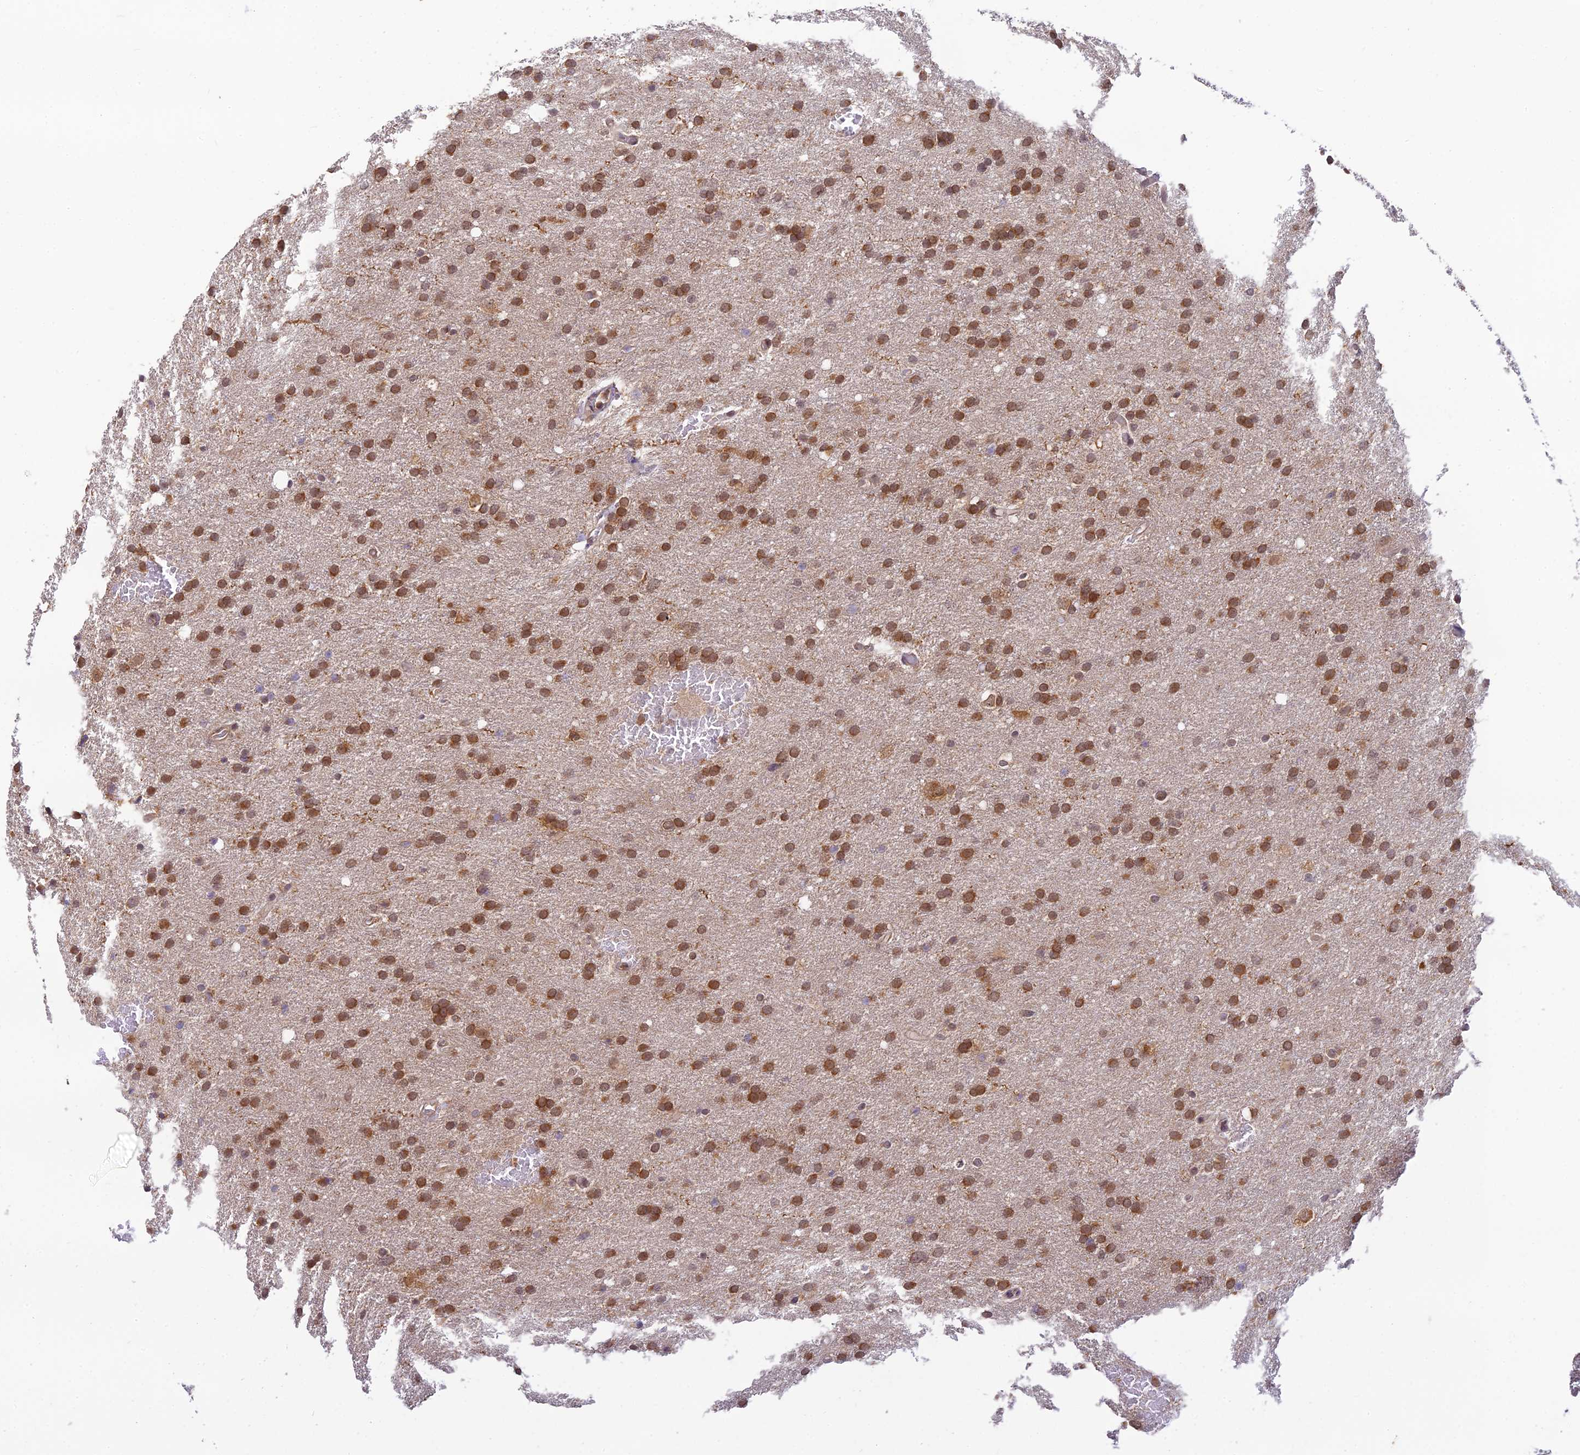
{"staining": {"intensity": "moderate", "quantity": ">75%", "location": "cytoplasmic/membranous,nuclear"}, "tissue": "glioma", "cell_type": "Tumor cells", "image_type": "cancer", "snomed": [{"axis": "morphology", "description": "Glioma, malignant, High grade"}, {"axis": "topography", "description": "Cerebral cortex"}], "caption": "There is medium levels of moderate cytoplasmic/membranous and nuclear expression in tumor cells of high-grade glioma (malignant), as demonstrated by immunohistochemical staining (brown color).", "gene": "SKIC8", "patient": {"sex": "female", "age": 36}}